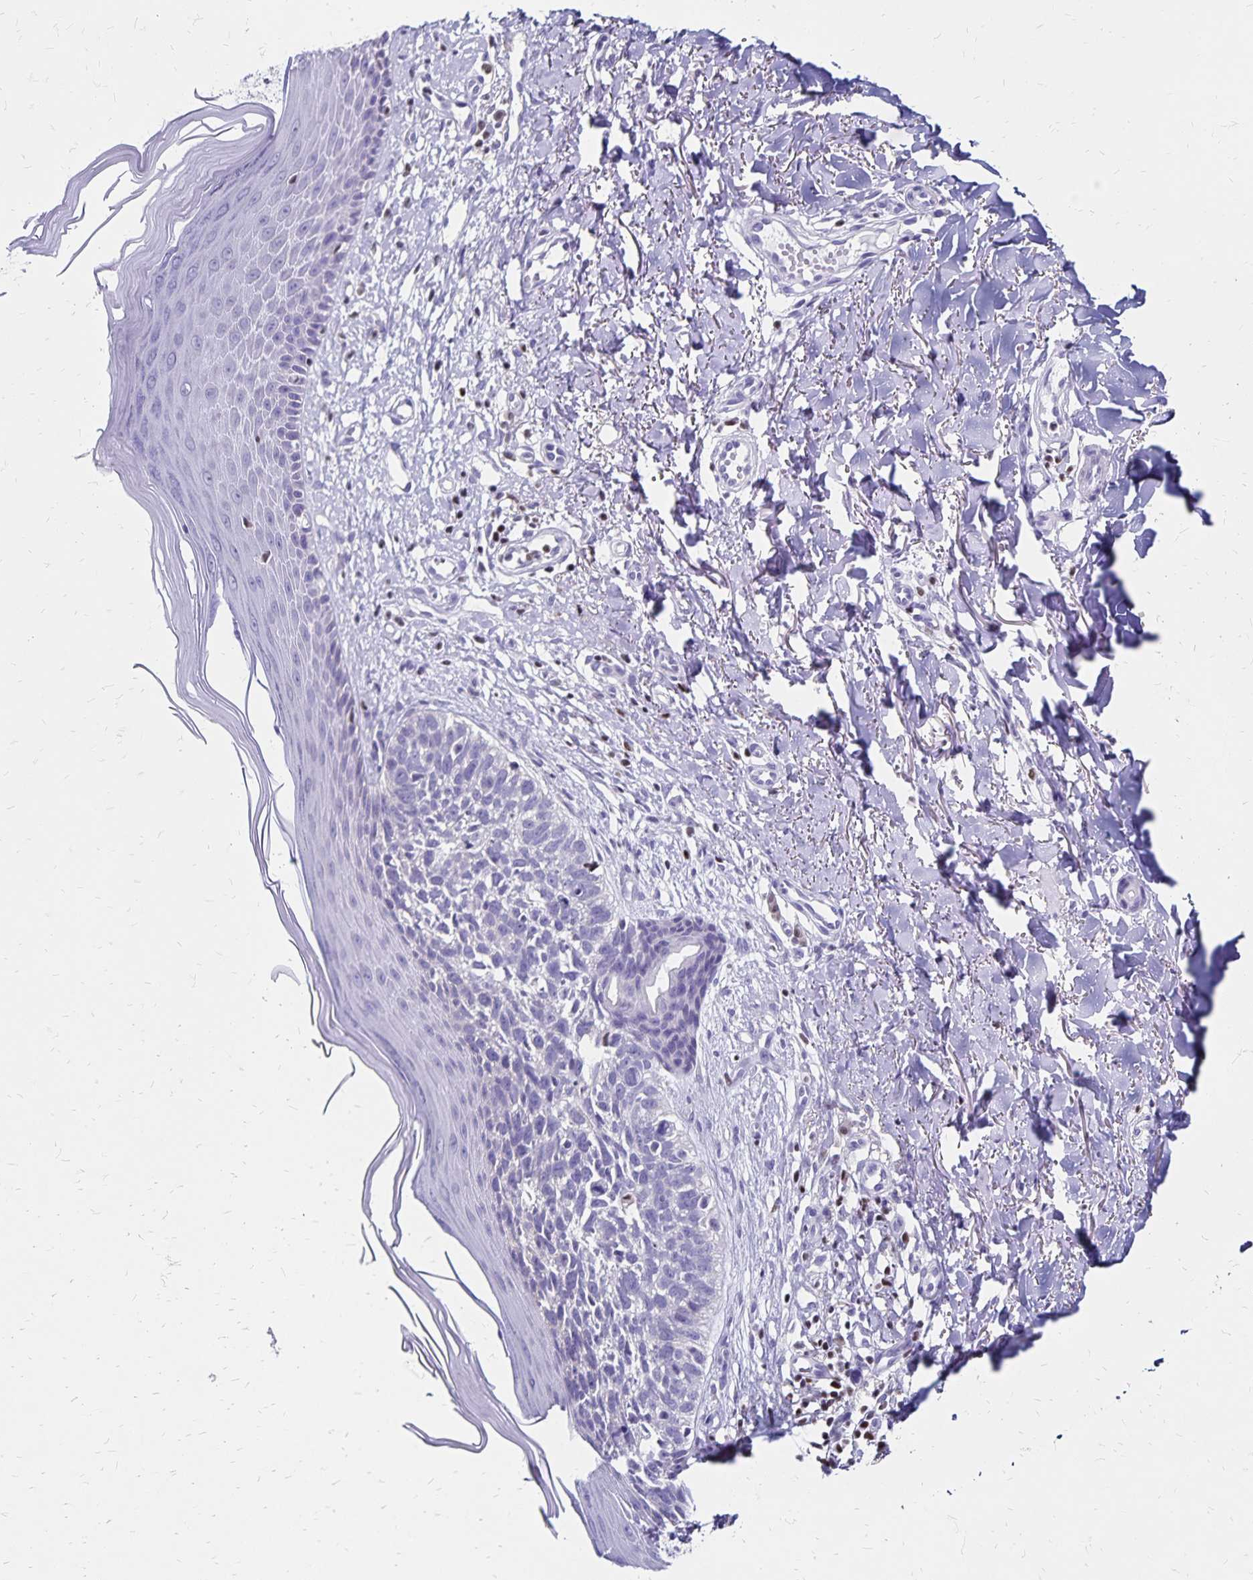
{"staining": {"intensity": "negative", "quantity": "none", "location": "none"}, "tissue": "skin cancer", "cell_type": "Tumor cells", "image_type": "cancer", "snomed": [{"axis": "morphology", "description": "Basal cell carcinoma"}, {"axis": "topography", "description": "Skin"}], "caption": "IHC photomicrograph of neoplastic tissue: human skin basal cell carcinoma stained with DAB (3,3'-diaminobenzidine) shows no significant protein positivity in tumor cells.", "gene": "IKZF1", "patient": {"sex": "female", "age": 45}}